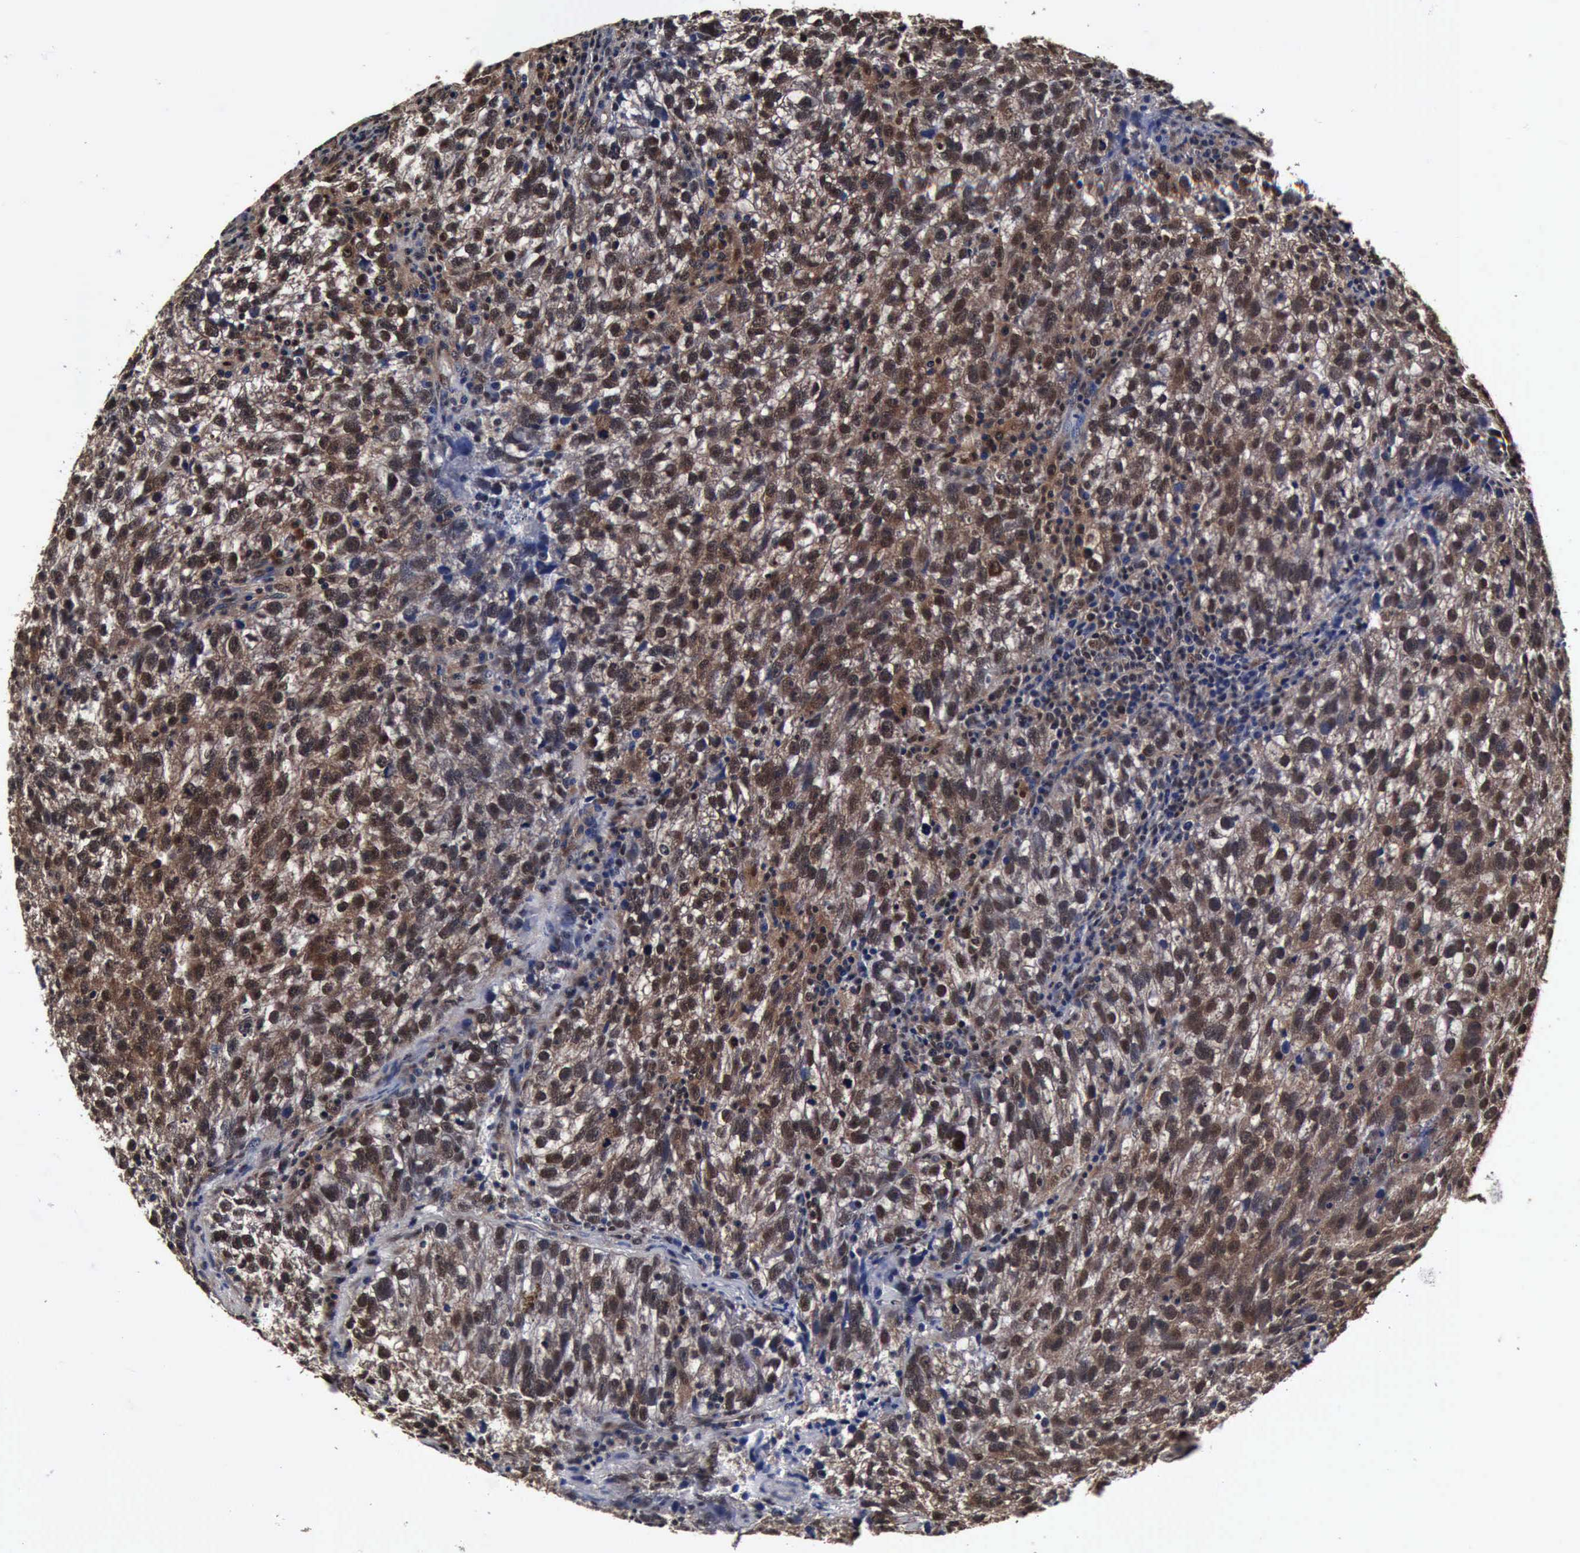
{"staining": {"intensity": "moderate", "quantity": "25%-75%", "location": "cytoplasmic/membranous,nuclear"}, "tissue": "testis cancer", "cell_type": "Tumor cells", "image_type": "cancer", "snomed": [{"axis": "morphology", "description": "Seminoma, NOS"}, {"axis": "topography", "description": "Testis"}], "caption": "Protein expression by immunohistochemistry (IHC) exhibits moderate cytoplasmic/membranous and nuclear expression in about 25%-75% of tumor cells in testis cancer.", "gene": "UBC", "patient": {"sex": "male", "age": 38}}